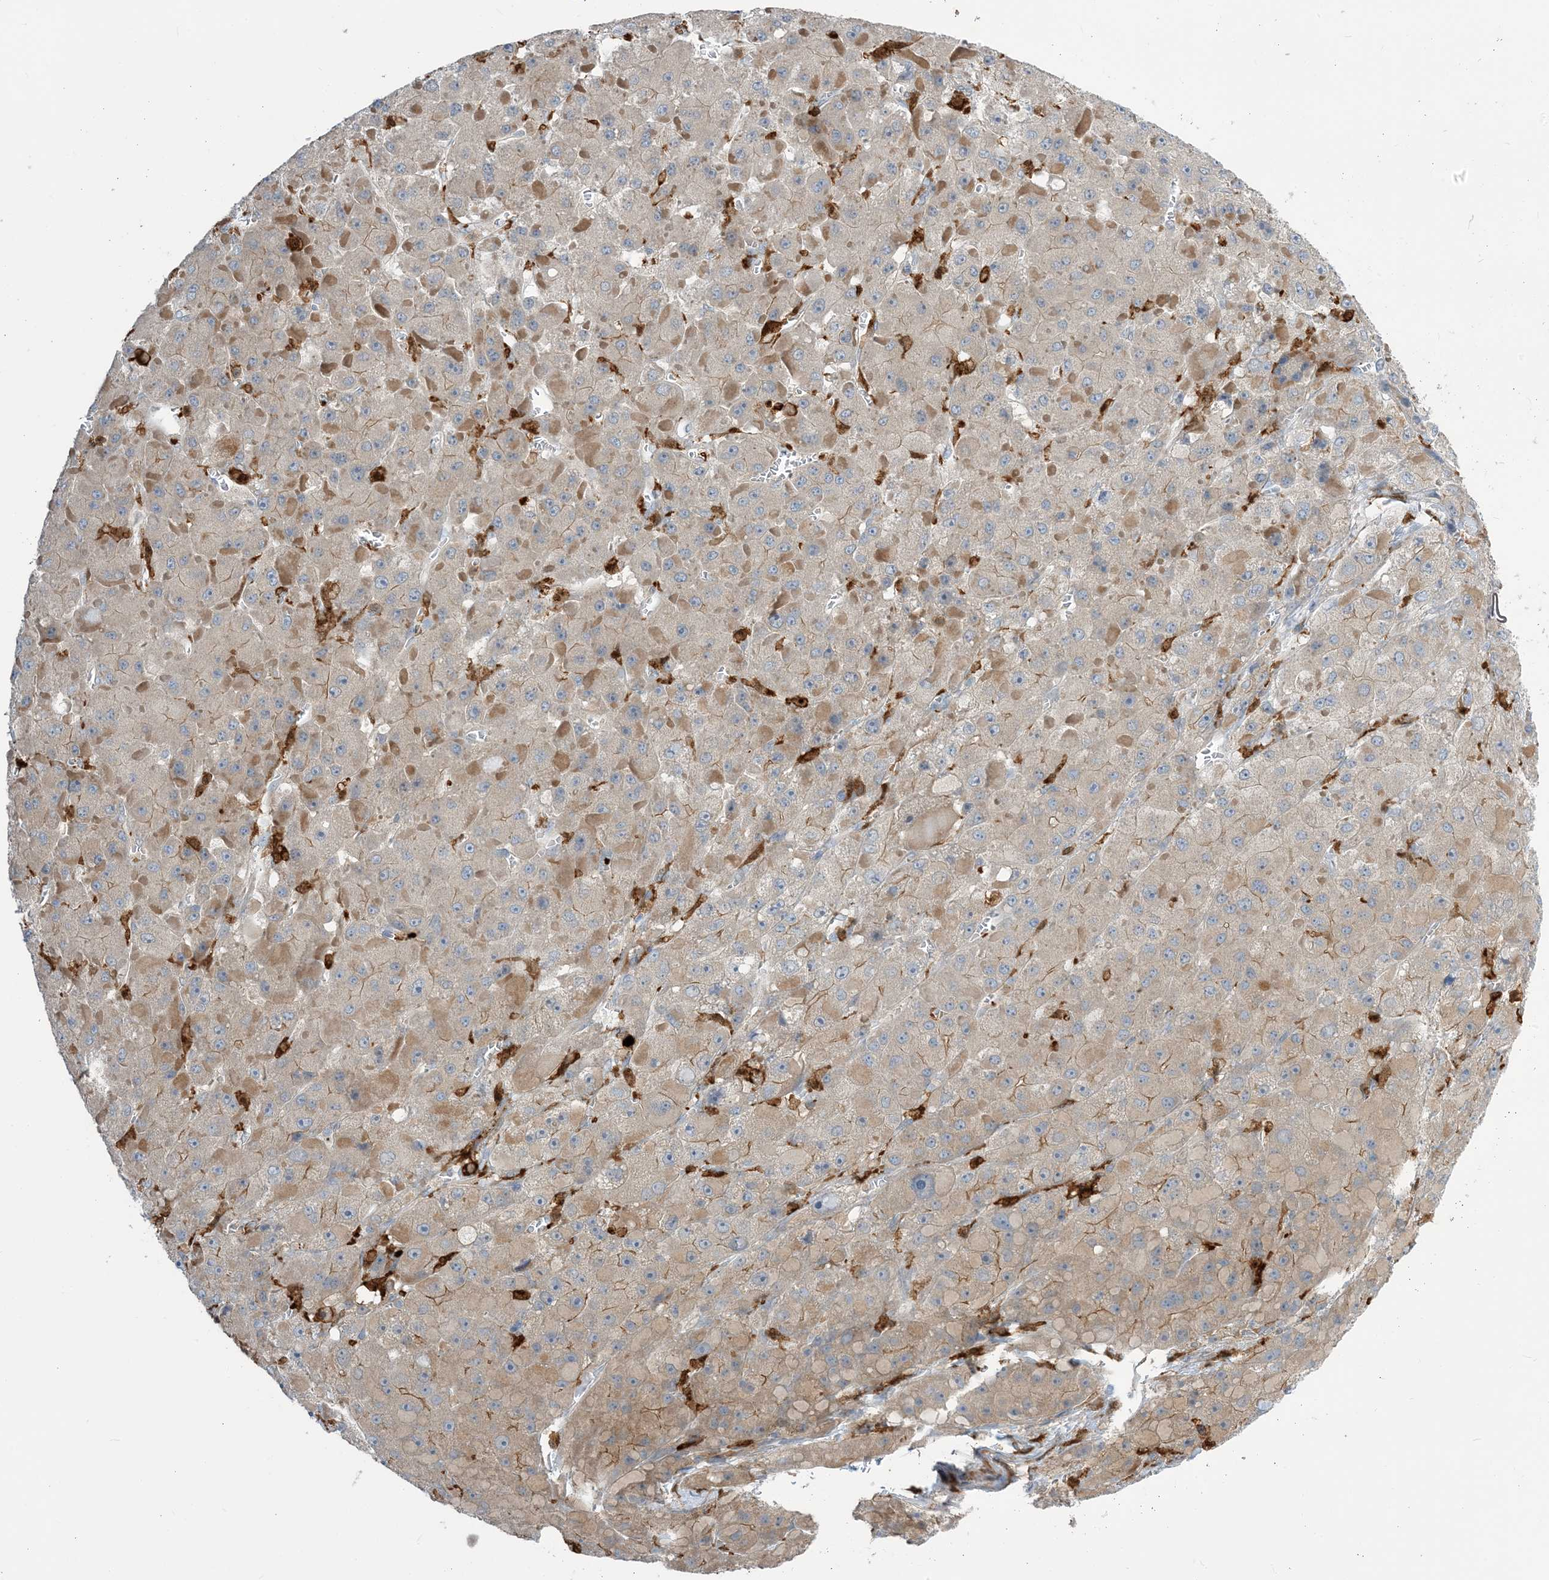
{"staining": {"intensity": "weak", "quantity": "25%-75%", "location": "cytoplasmic/membranous"}, "tissue": "liver cancer", "cell_type": "Tumor cells", "image_type": "cancer", "snomed": [{"axis": "morphology", "description": "Carcinoma, Hepatocellular, NOS"}, {"axis": "topography", "description": "Liver"}], "caption": "Protein staining by IHC demonstrates weak cytoplasmic/membranous expression in approximately 25%-75% of tumor cells in liver cancer.", "gene": "NAGK", "patient": {"sex": "female", "age": 73}}